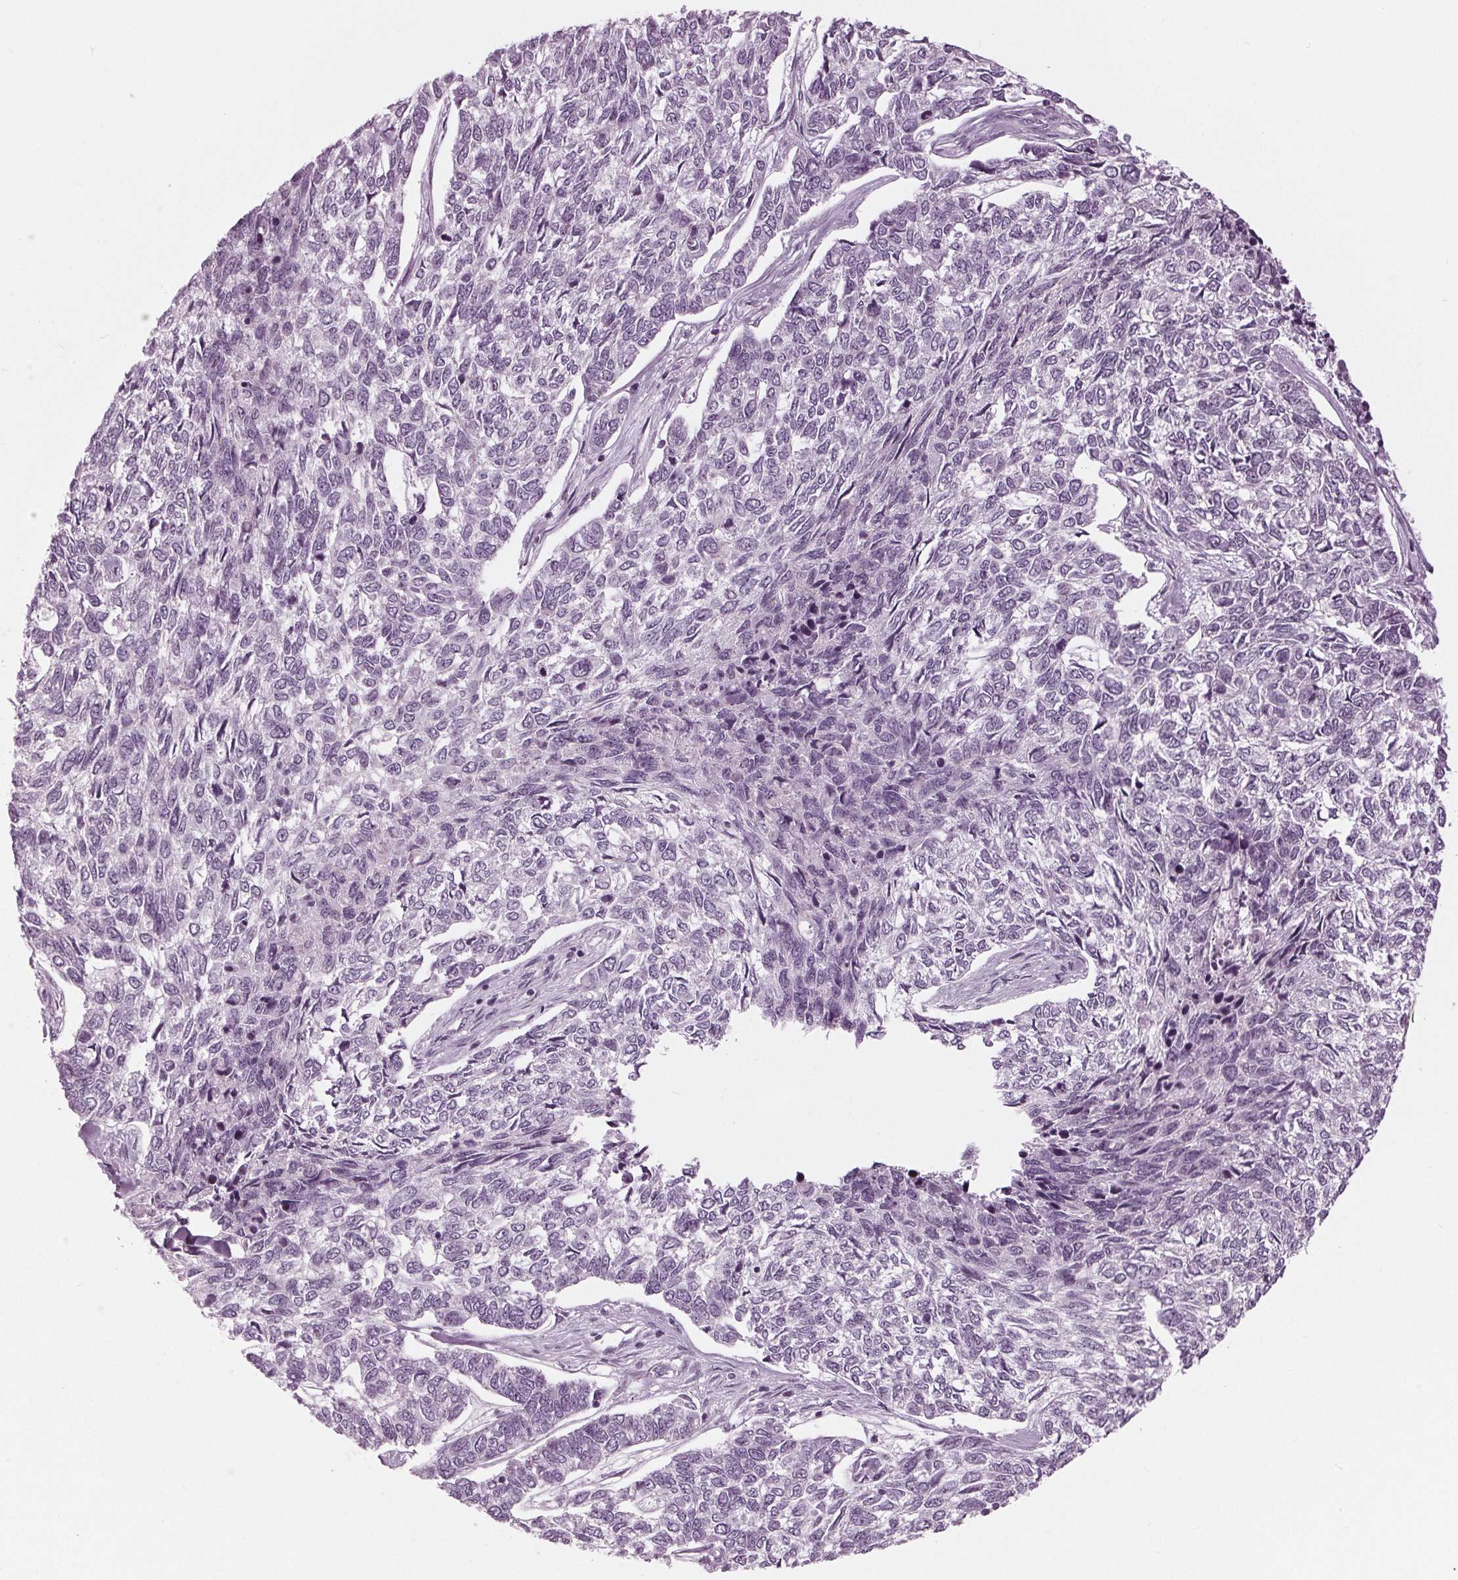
{"staining": {"intensity": "negative", "quantity": "none", "location": "none"}, "tissue": "skin cancer", "cell_type": "Tumor cells", "image_type": "cancer", "snomed": [{"axis": "morphology", "description": "Basal cell carcinoma"}, {"axis": "topography", "description": "Skin"}], "caption": "This is an immunohistochemistry (IHC) micrograph of skin basal cell carcinoma. There is no staining in tumor cells.", "gene": "CLN6", "patient": {"sex": "female", "age": 65}}